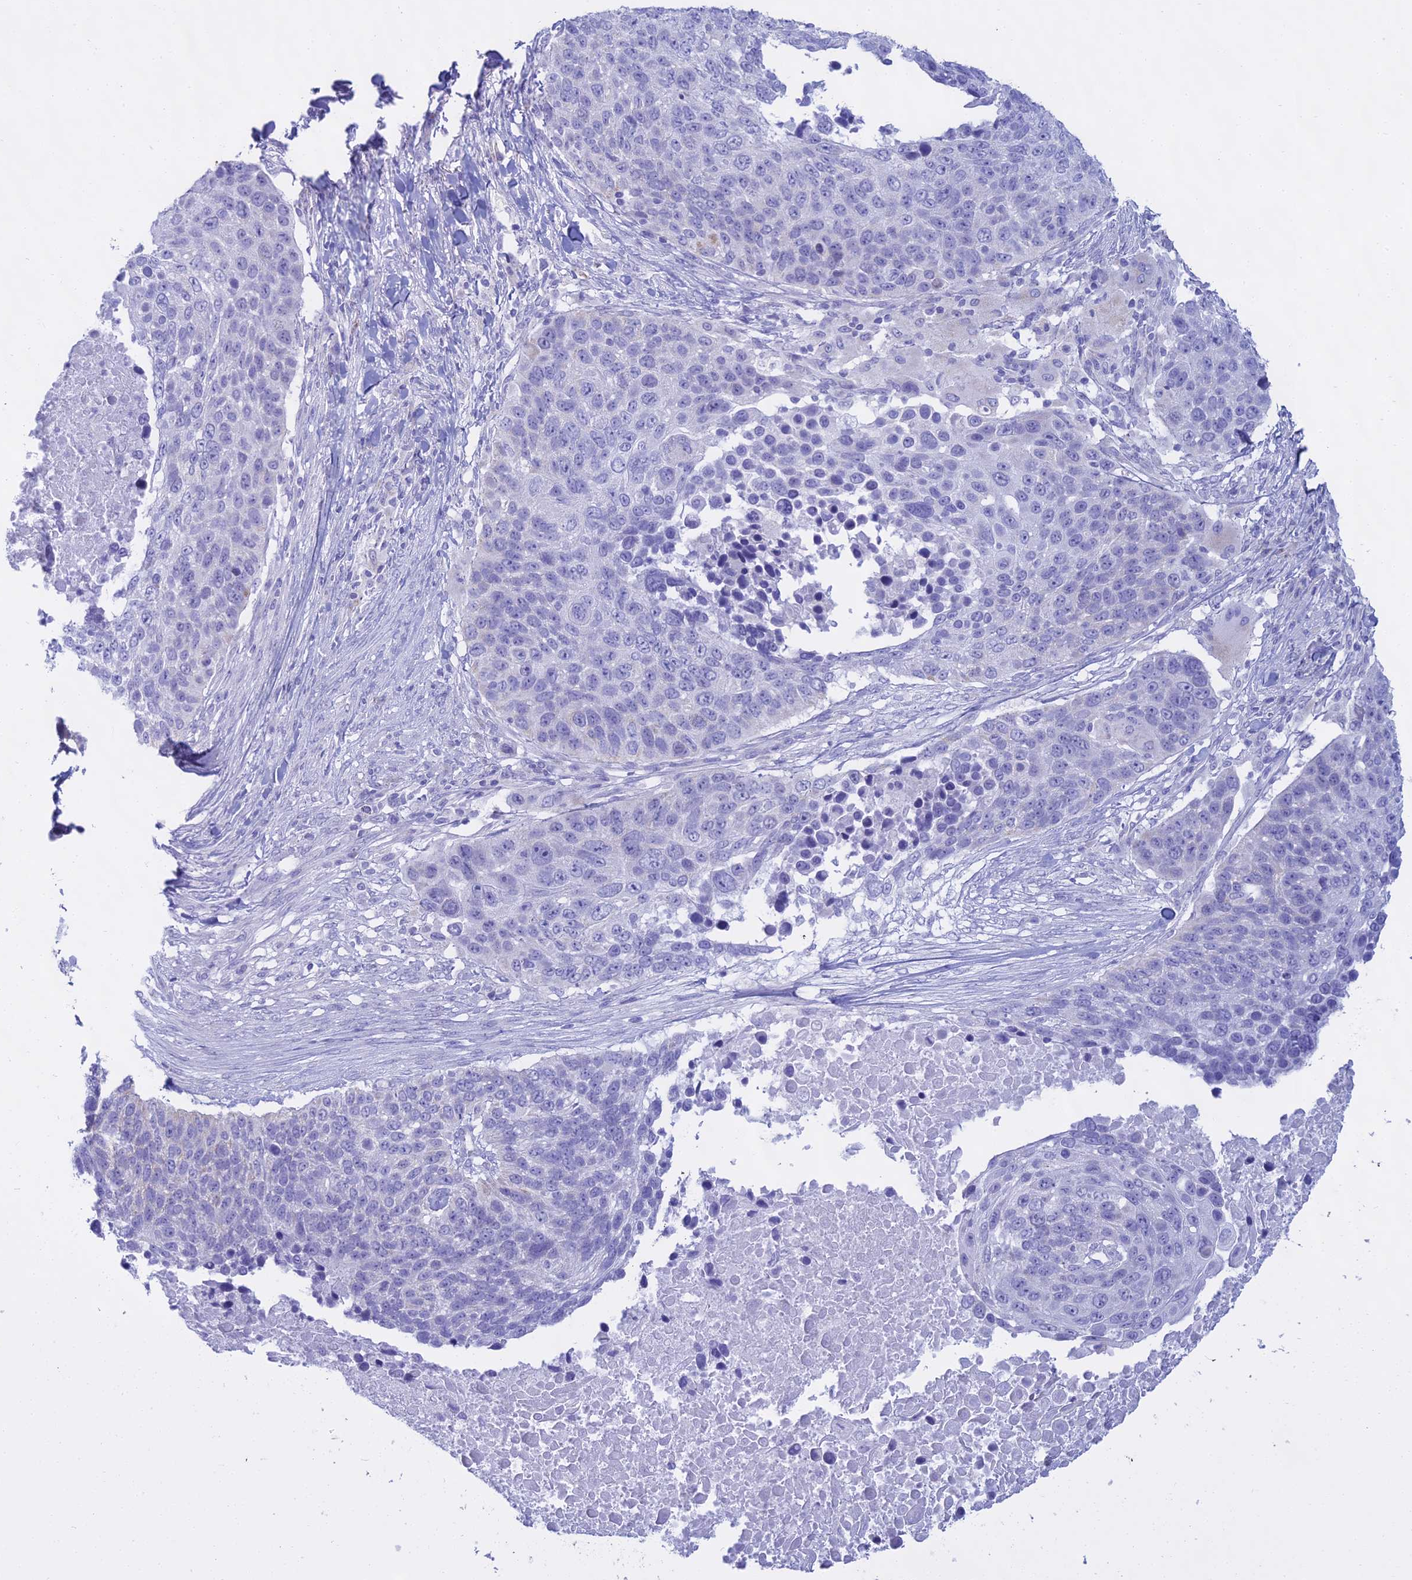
{"staining": {"intensity": "negative", "quantity": "none", "location": "none"}, "tissue": "lung cancer", "cell_type": "Tumor cells", "image_type": "cancer", "snomed": [{"axis": "morphology", "description": "Normal tissue, NOS"}, {"axis": "morphology", "description": "Squamous cell carcinoma, NOS"}, {"axis": "topography", "description": "Lymph node"}, {"axis": "topography", "description": "Lung"}], "caption": "The micrograph exhibits no significant expression in tumor cells of lung cancer (squamous cell carcinoma).", "gene": "CGB2", "patient": {"sex": "male", "age": 66}}